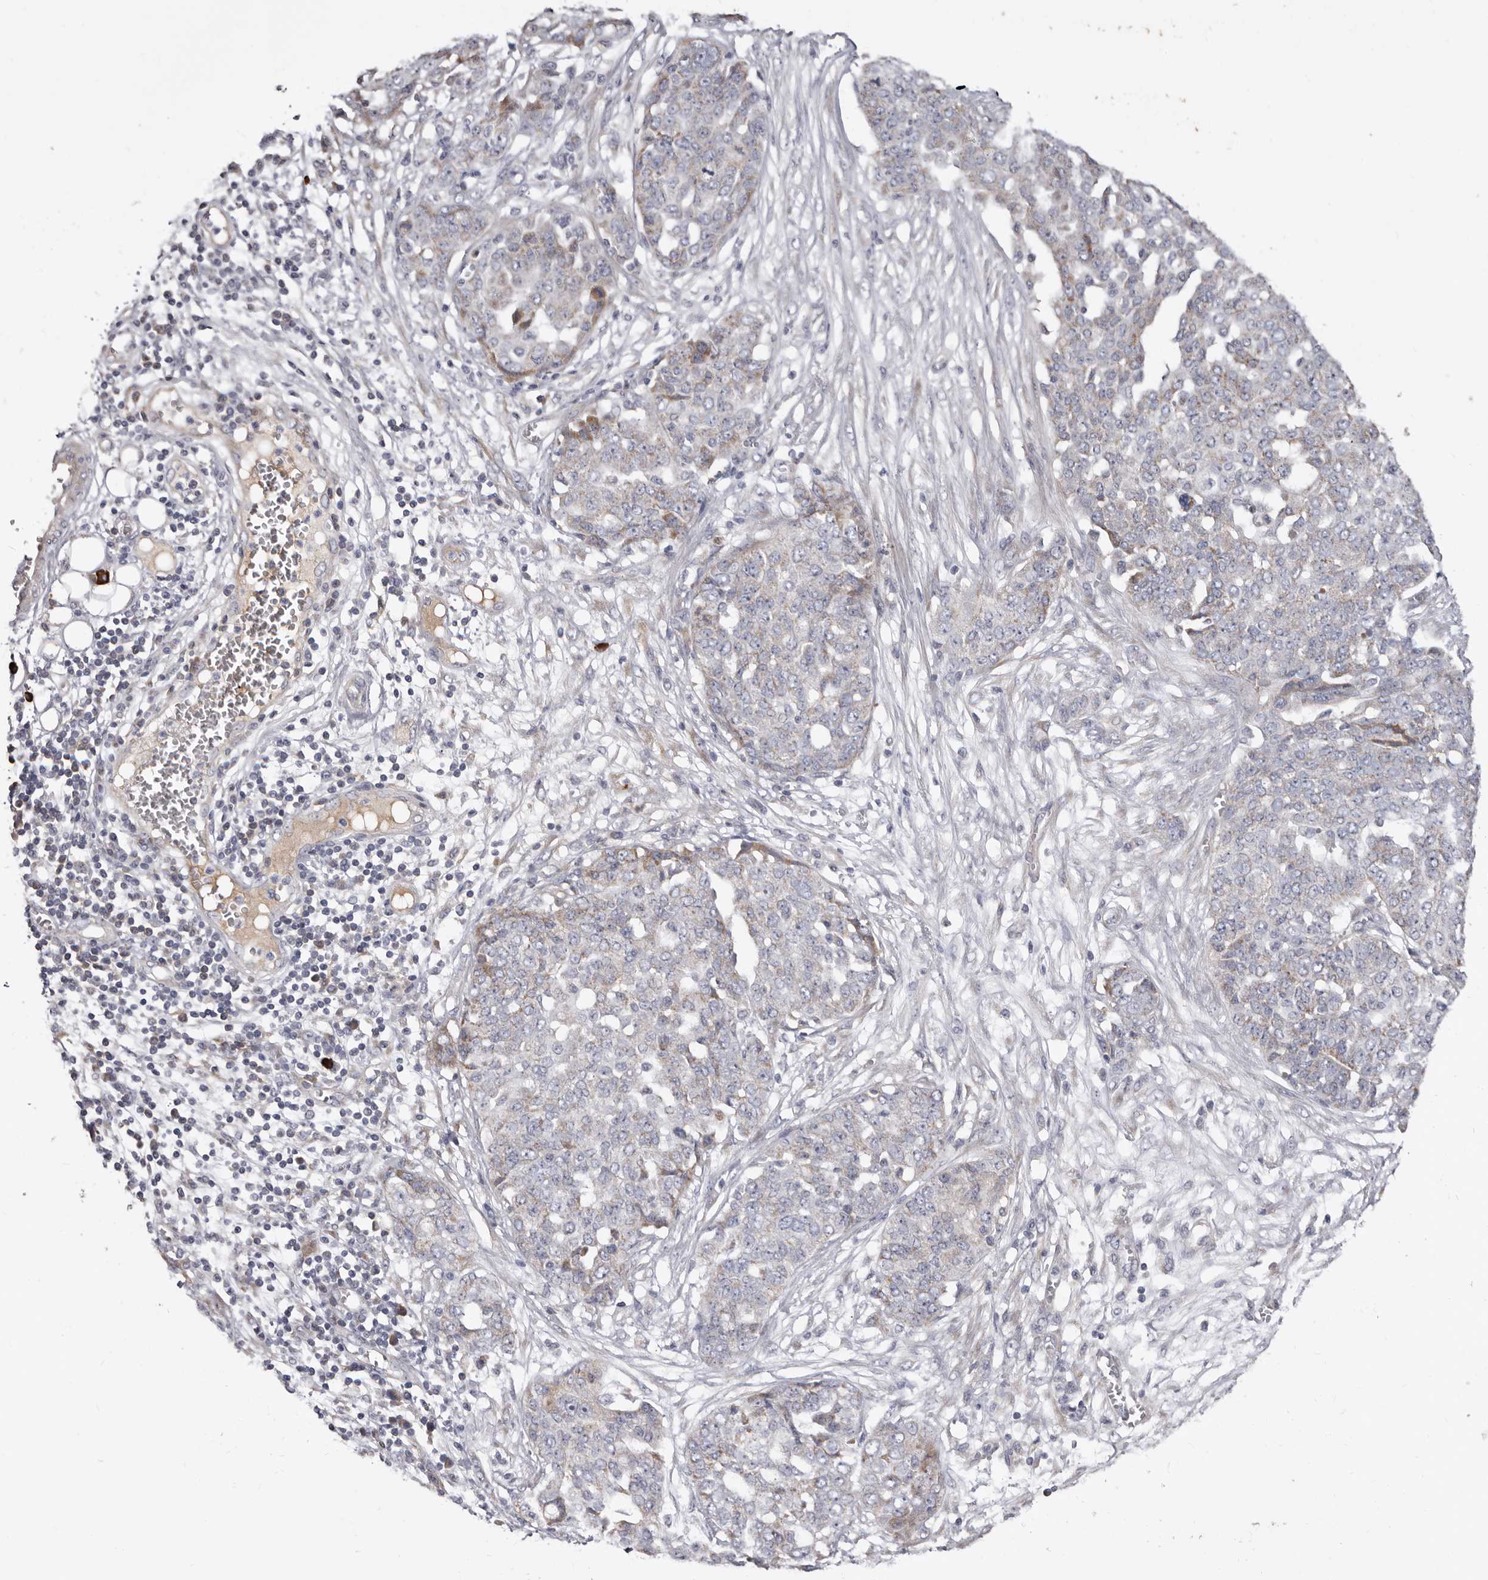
{"staining": {"intensity": "weak", "quantity": "<25%", "location": "cytoplasmic/membranous"}, "tissue": "ovarian cancer", "cell_type": "Tumor cells", "image_type": "cancer", "snomed": [{"axis": "morphology", "description": "Cystadenocarcinoma, serous, NOS"}, {"axis": "topography", "description": "Soft tissue"}, {"axis": "topography", "description": "Ovary"}], "caption": "Immunohistochemistry histopathology image of neoplastic tissue: human ovarian cancer stained with DAB (3,3'-diaminobenzidine) reveals no significant protein positivity in tumor cells. (Stains: DAB (3,3'-diaminobenzidine) immunohistochemistry with hematoxylin counter stain, Microscopy: brightfield microscopy at high magnification).", "gene": "SPTA1", "patient": {"sex": "female", "age": 57}}